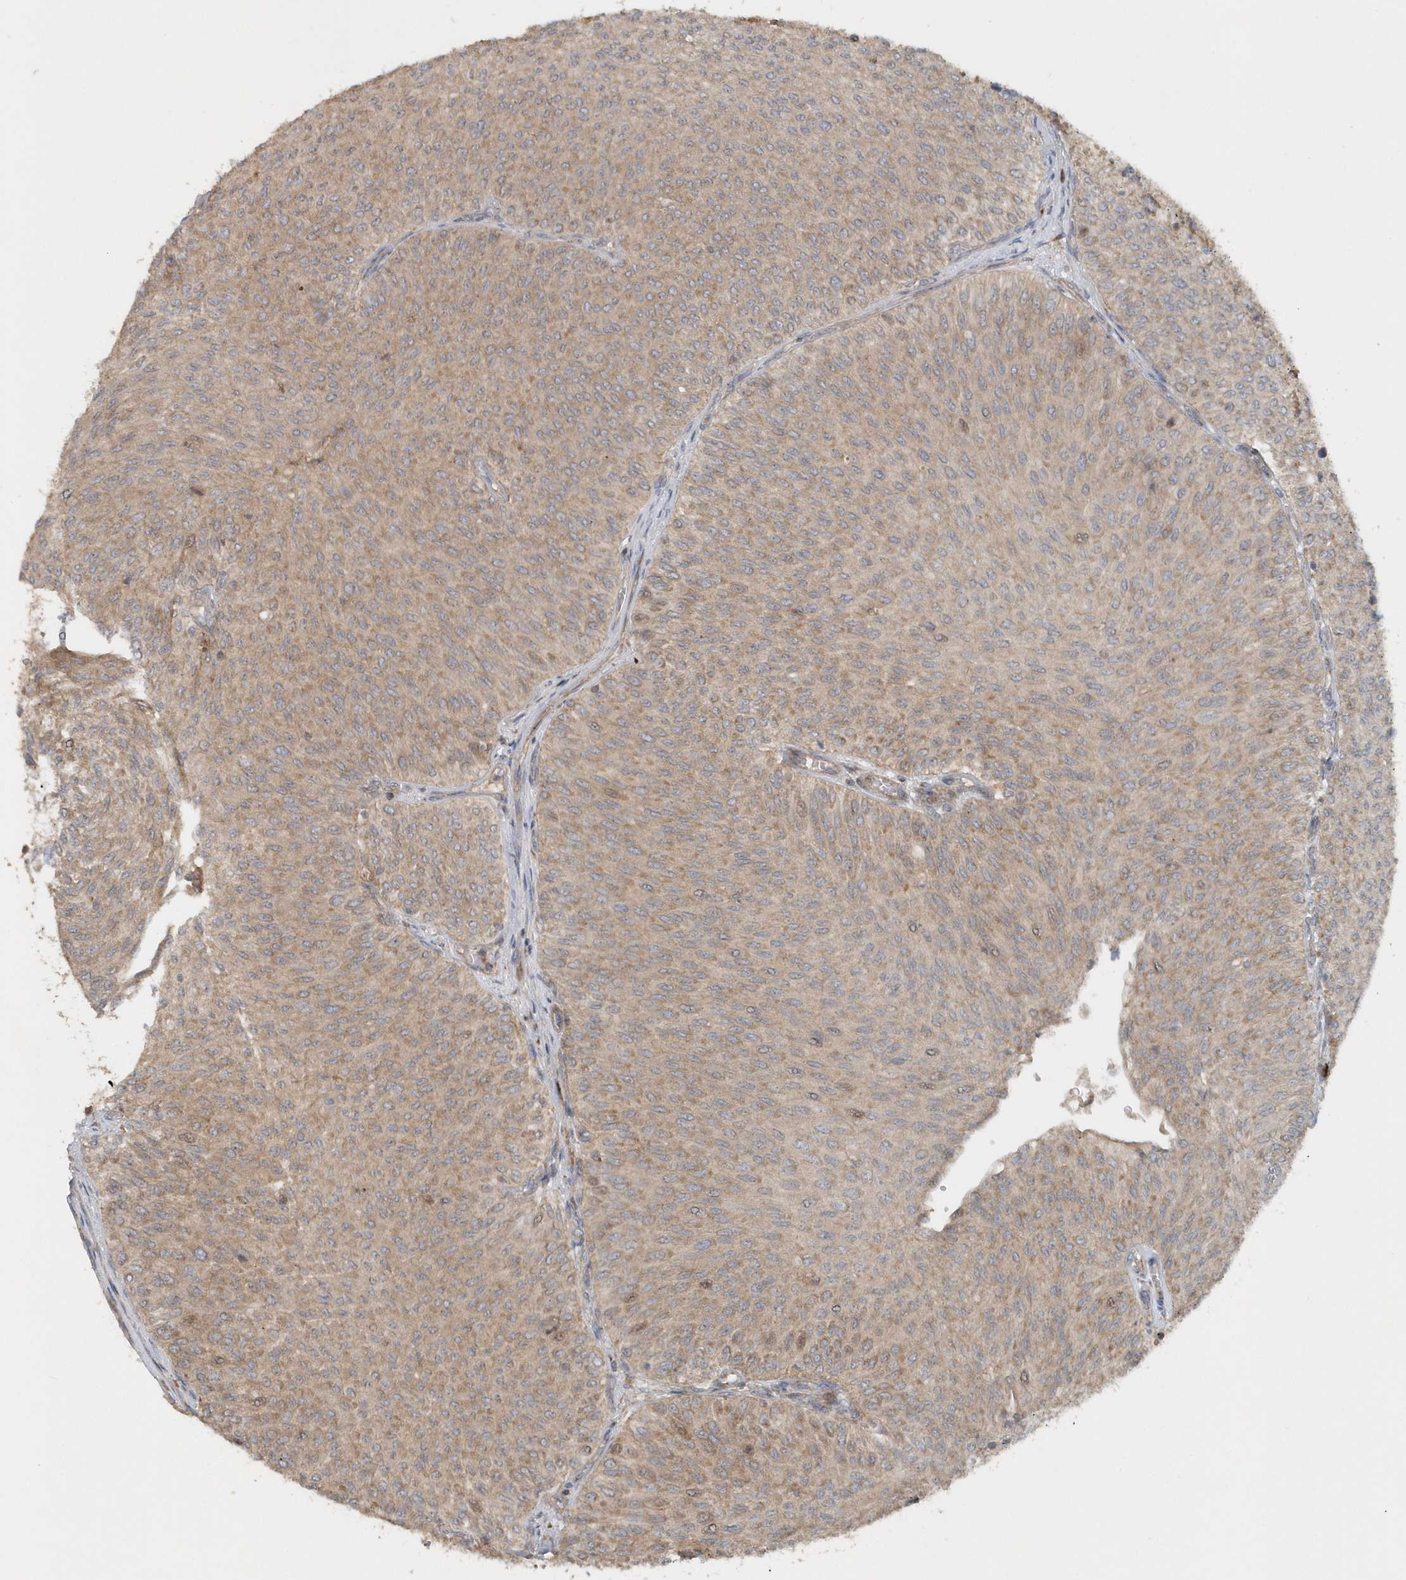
{"staining": {"intensity": "moderate", "quantity": ">75%", "location": "cytoplasmic/membranous"}, "tissue": "urothelial cancer", "cell_type": "Tumor cells", "image_type": "cancer", "snomed": [{"axis": "morphology", "description": "Urothelial carcinoma, Low grade"}, {"axis": "topography", "description": "Urinary bladder"}], "caption": "A histopathology image of human urothelial cancer stained for a protein exhibits moderate cytoplasmic/membranous brown staining in tumor cells.", "gene": "MMUT", "patient": {"sex": "male", "age": 78}}